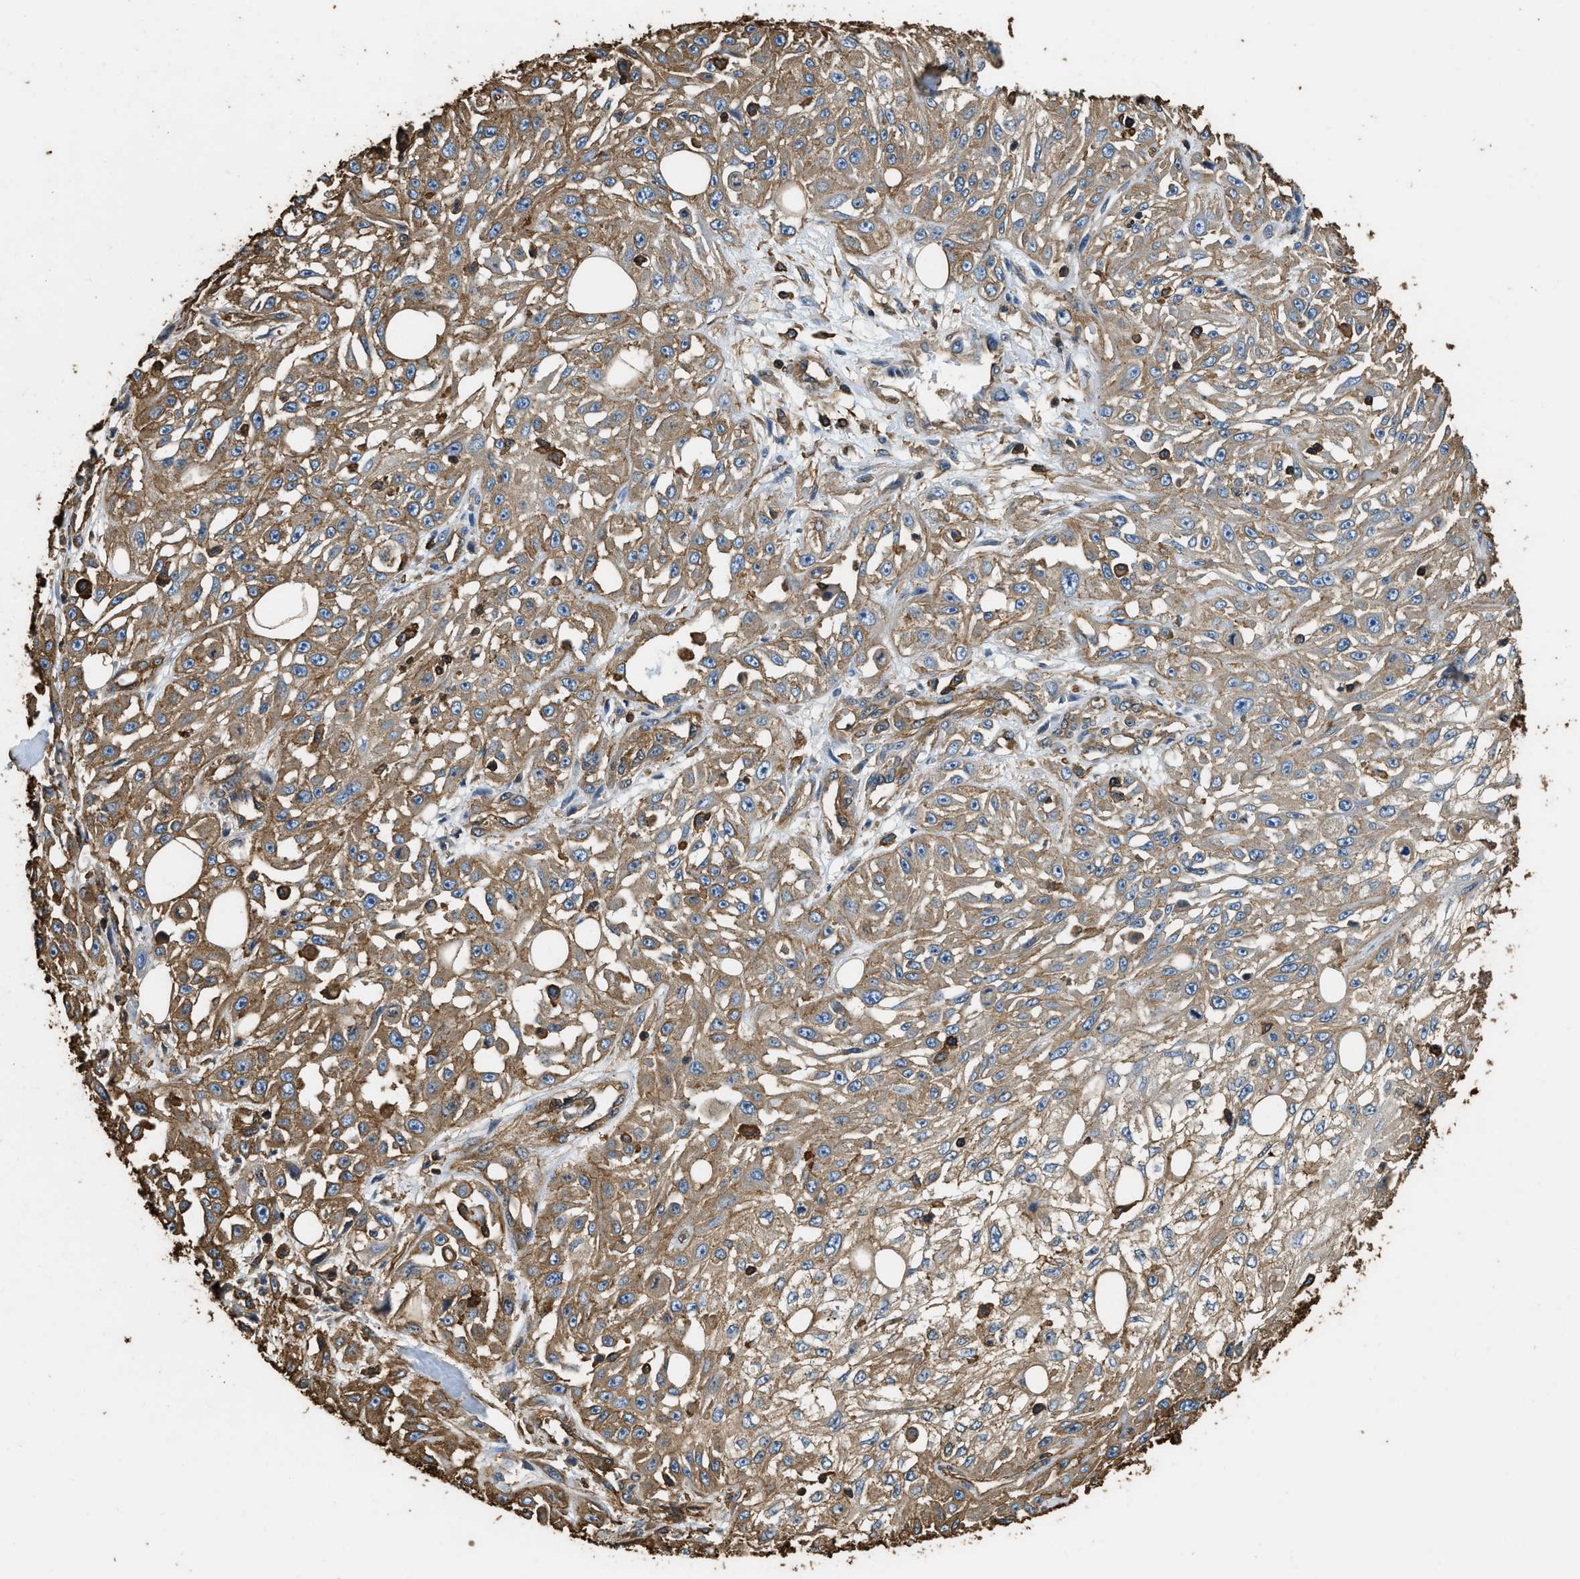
{"staining": {"intensity": "moderate", "quantity": ">75%", "location": "cytoplasmic/membranous"}, "tissue": "skin cancer", "cell_type": "Tumor cells", "image_type": "cancer", "snomed": [{"axis": "morphology", "description": "Squamous cell carcinoma, NOS"}, {"axis": "morphology", "description": "Squamous cell carcinoma, metastatic, NOS"}, {"axis": "topography", "description": "Skin"}, {"axis": "topography", "description": "Lymph node"}], "caption": "Brown immunohistochemical staining in skin metastatic squamous cell carcinoma displays moderate cytoplasmic/membranous expression in about >75% of tumor cells.", "gene": "ACCS", "patient": {"sex": "male", "age": 75}}